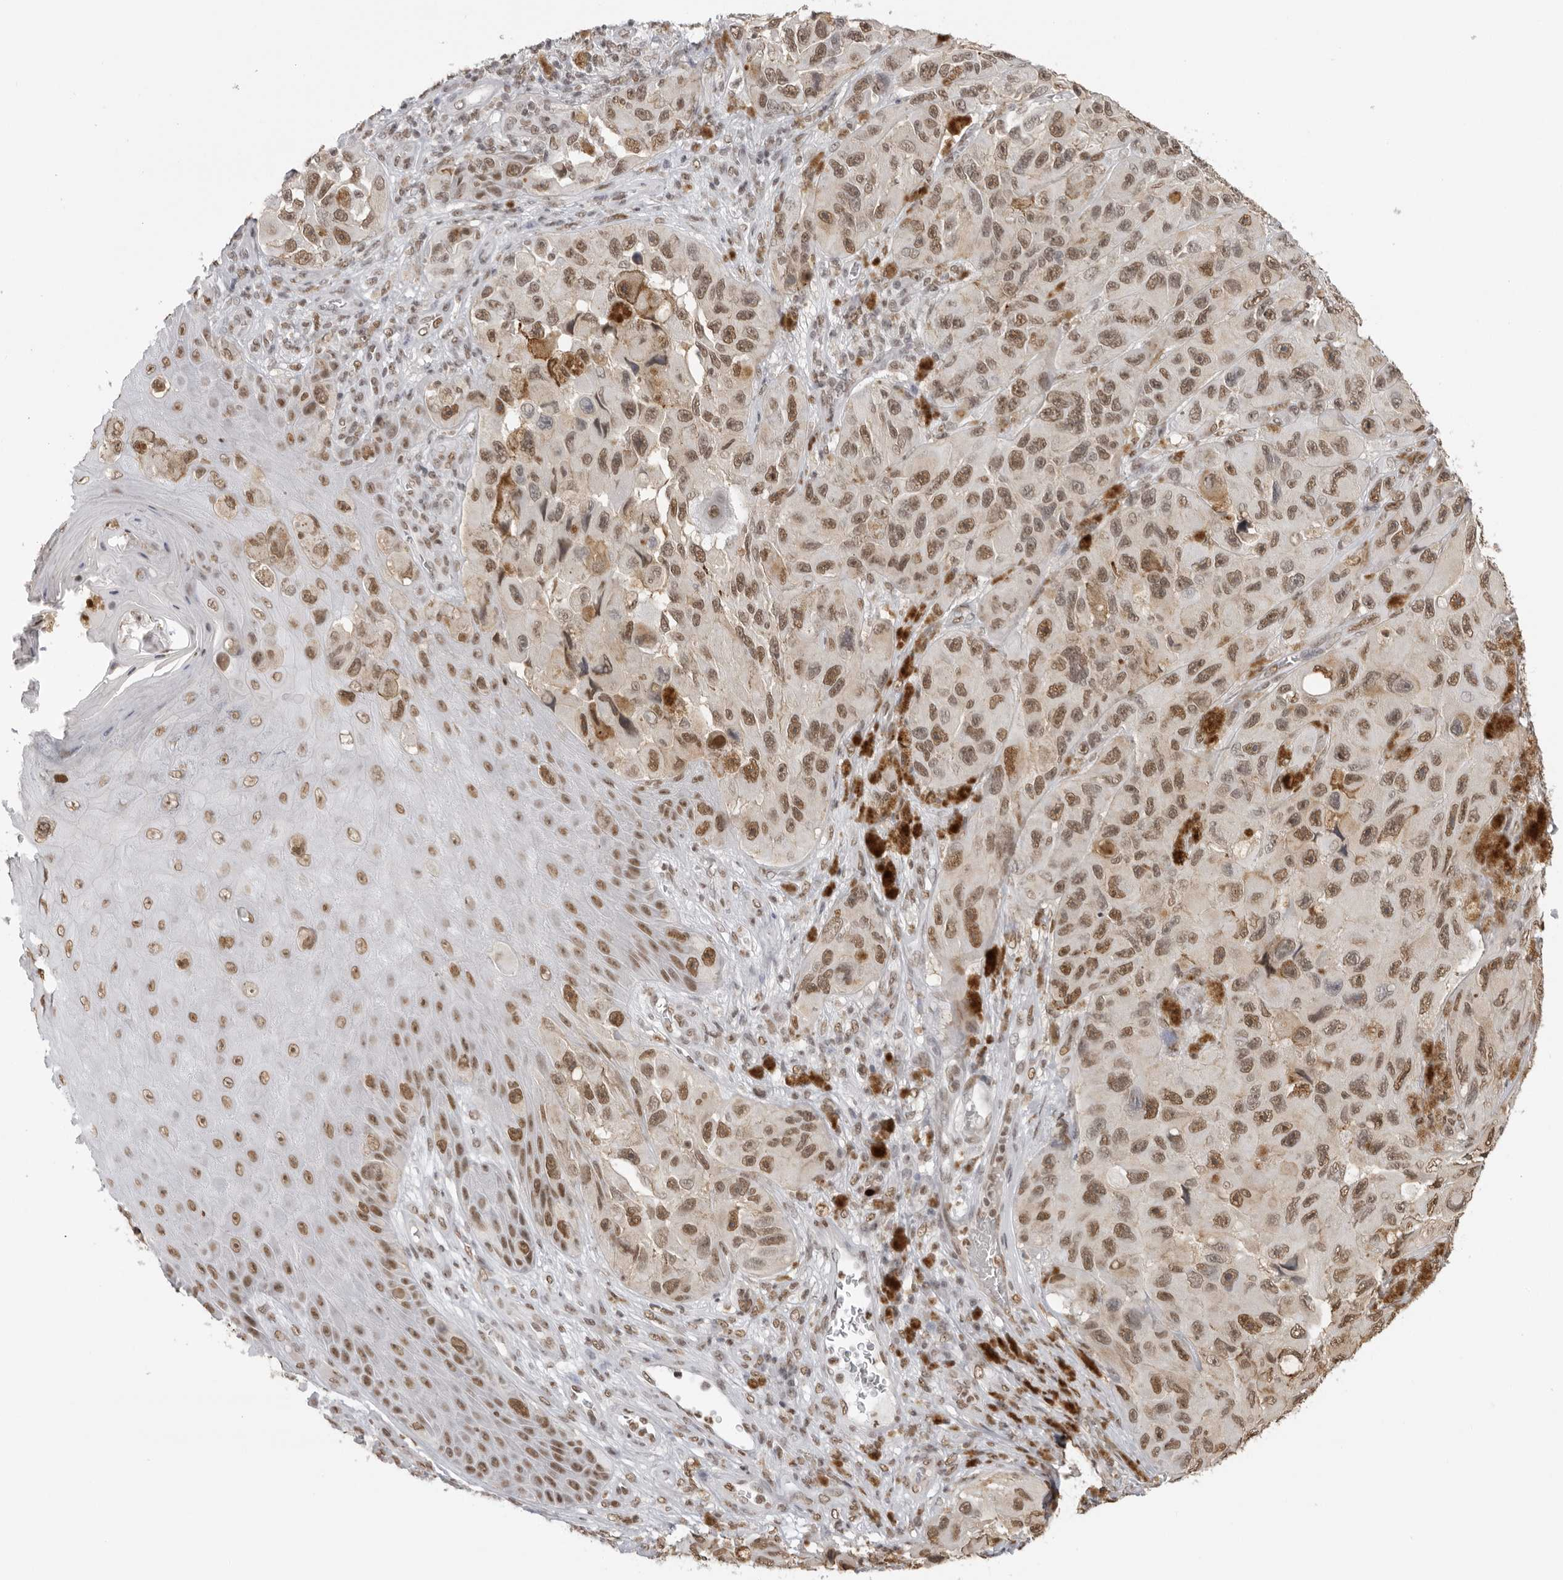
{"staining": {"intensity": "moderate", "quantity": ">75%", "location": "cytoplasmic/membranous,nuclear"}, "tissue": "melanoma", "cell_type": "Tumor cells", "image_type": "cancer", "snomed": [{"axis": "morphology", "description": "Malignant melanoma, NOS"}, {"axis": "topography", "description": "Skin"}], "caption": "Malignant melanoma was stained to show a protein in brown. There is medium levels of moderate cytoplasmic/membranous and nuclear positivity in about >75% of tumor cells.", "gene": "RPA2", "patient": {"sex": "female", "age": 73}}